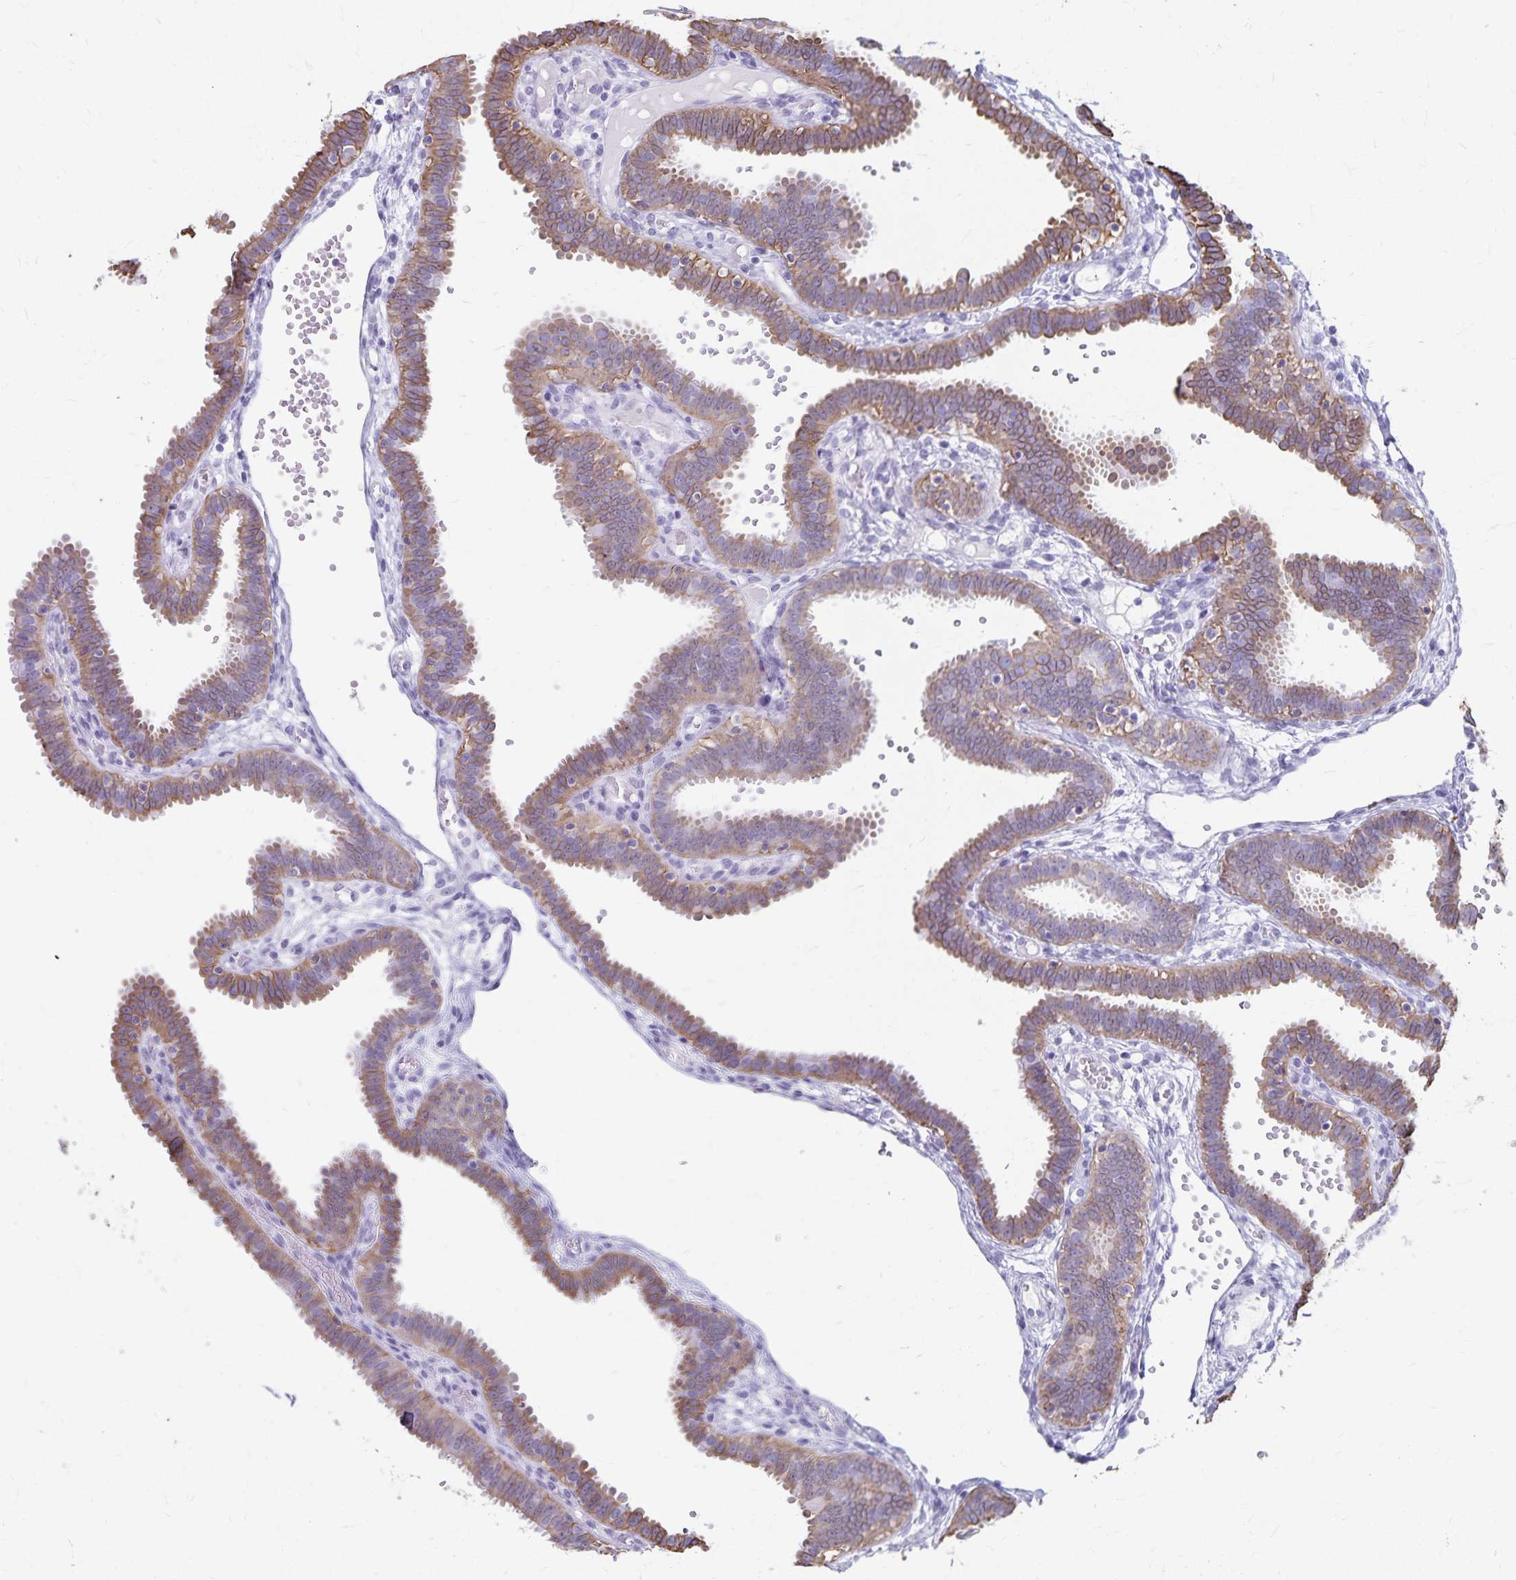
{"staining": {"intensity": "moderate", "quantity": ">75%", "location": "cytoplasmic/membranous"}, "tissue": "fallopian tube", "cell_type": "Glandular cells", "image_type": "normal", "snomed": [{"axis": "morphology", "description": "Normal tissue, NOS"}, {"axis": "topography", "description": "Fallopian tube"}], "caption": "Approximately >75% of glandular cells in benign fallopian tube reveal moderate cytoplasmic/membranous protein staining as visualized by brown immunohistochemical staining.", "gene": "GPBAR1", "patient": {"sex": "female", "age": 37}}